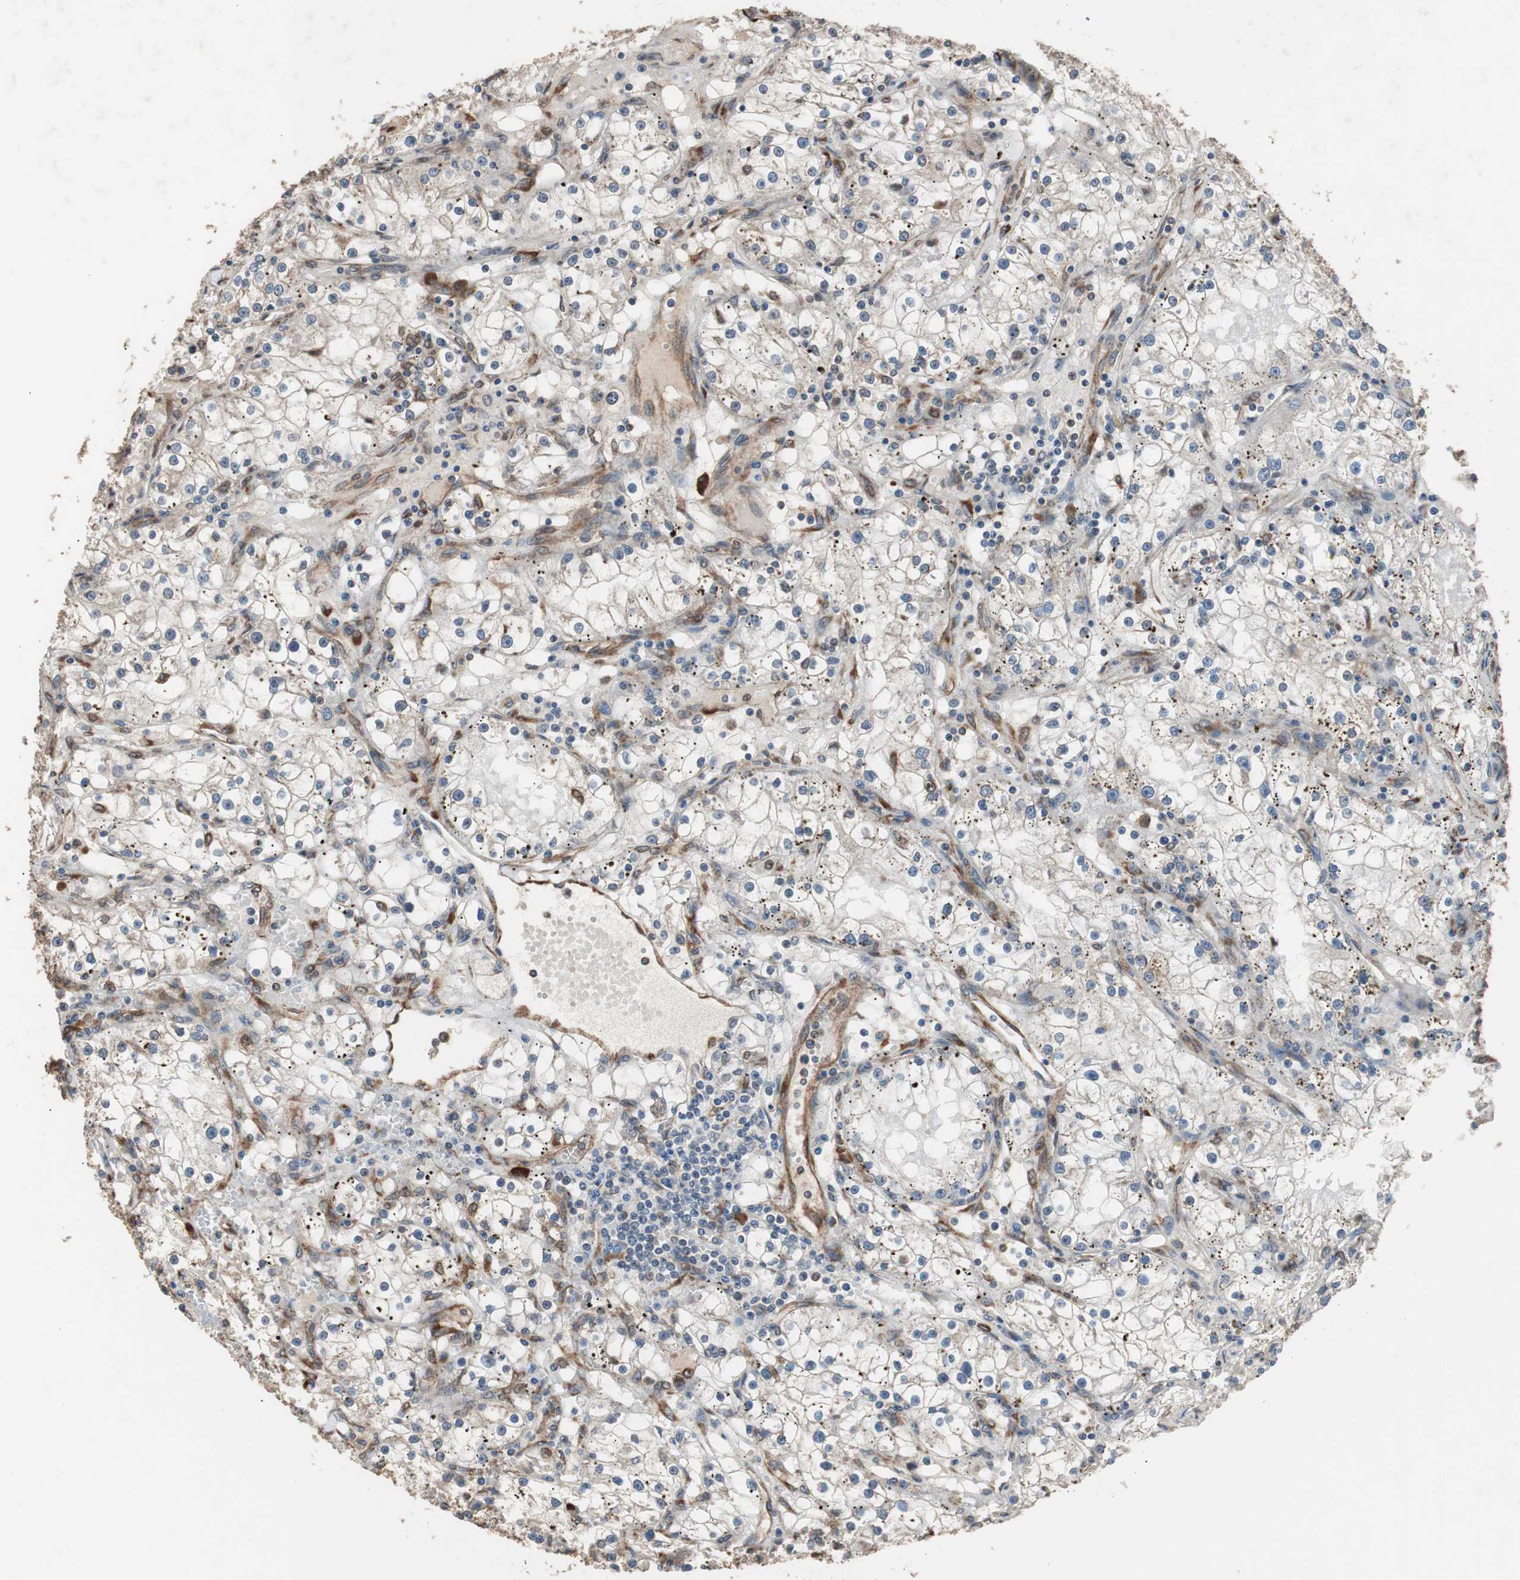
{"staining": {"intensity": "weak", "quantity": "<25%", "location": "cytoplasmic/membranous"}, "tissue": "renal cancer", "cell_type": "Tumor cells", "image_type": "cancer", "snomed": [{"axis": "morphology", "description": "Adenocarcinoma, NOS"}, {"axis": "topography", "description": "Kidney"}], "caption": "High magnification brightfield microscopy of renal adenocarcinoma stained with DAB (brown) and counterstained with hematoxylin (blue): tumor cells show no significant staining.", "gene": "LZTS1", "patient": {"sex": "male", "age": 56}}